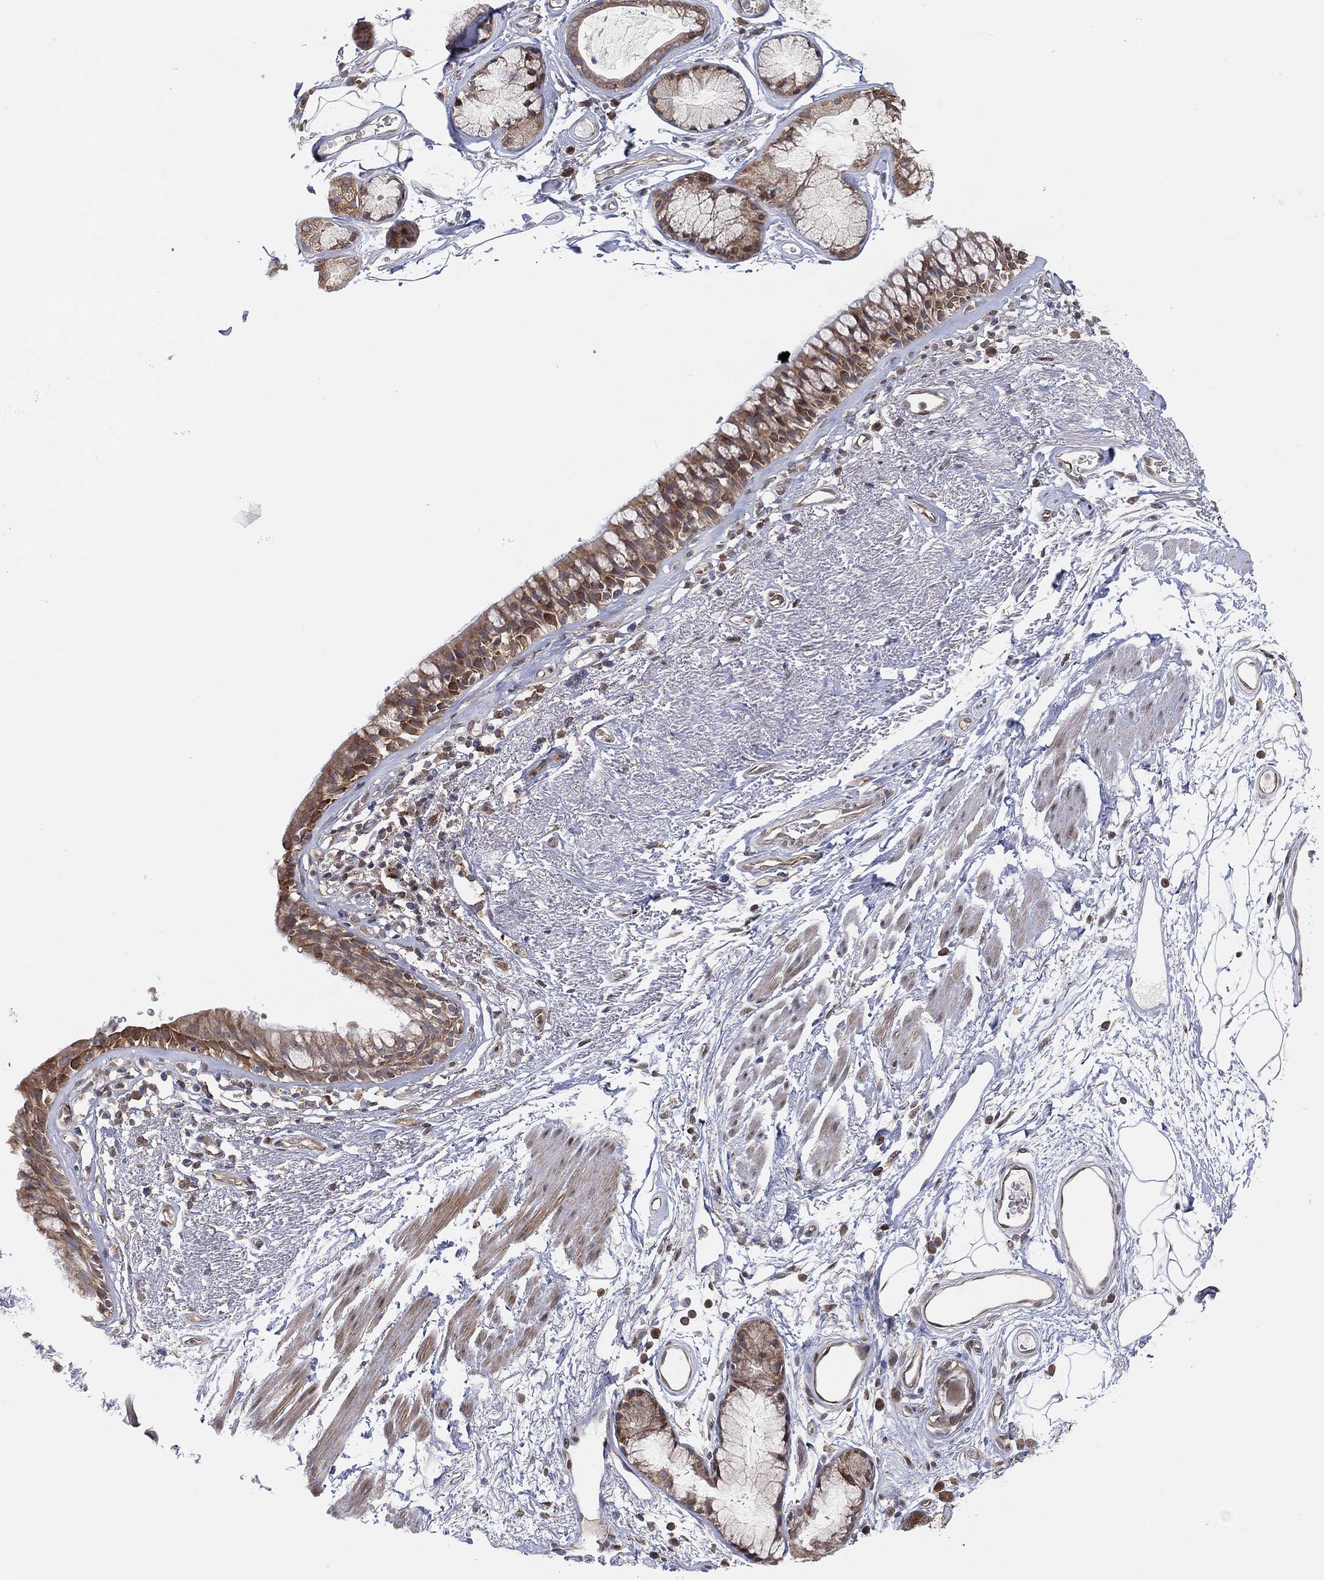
{"staining": {"intensity": "moderate", "quantity": "25%-75%", "location": "cytoplasmic/membranous"}, "tissue": "bronchus", "cell_type": "Respiratory epithelial cells", "image_type": "normal", "snomed": [{"axis": "morphology", "description": "Normal tissue, NOS"}, {"axis": "topography", "description": "Bronchus"}], "caption": "A brown stain shows moderate cytoplasmic/membranous staining of a protein in respiratory epithelial cells of benign bronchus.", "gene": "TMTC4", "patient": {"sex": "male", "age": 82}}